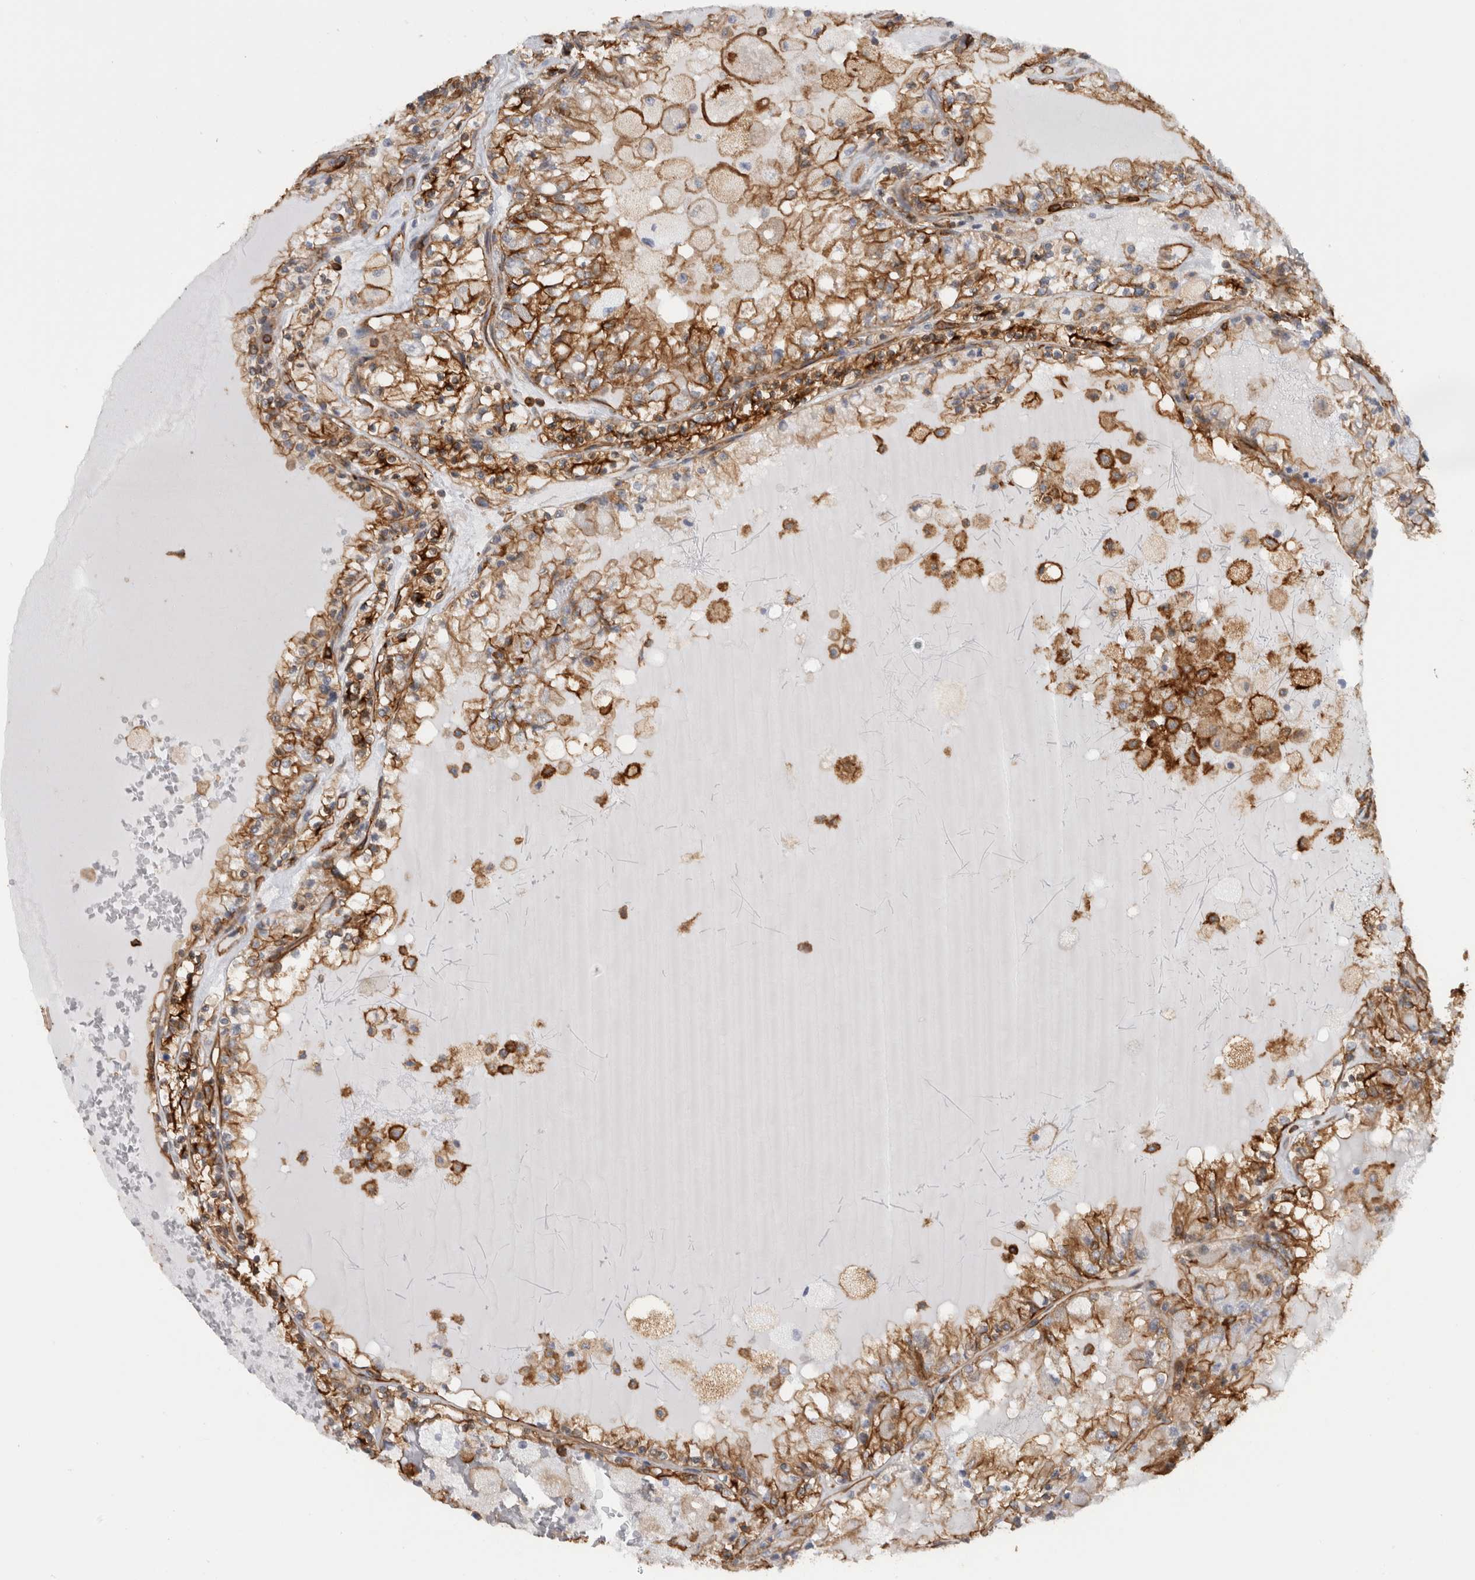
{"staining": {"intensity": "moderate", "quantity": ">75%", "location": "cytoplasmic/membranous"}, "tissue": "renal cancer", "cell_type": "Tumor cells", "image_type": "cancer", "snomed": [{"axis": "morphology", "description": "Adenocarcinoma, NOS"}, {"axis": "topography", "description": "Kidney"}], "caption": "There is medium levels of moderate cytoplasmic/membranous expression in tumor cells of adenocarcinoma (renal), as demonstrated by immunohistochemical staining (brown color).", "gene": "AHNAK", "patient": {"sex": "female", "age": 56}}